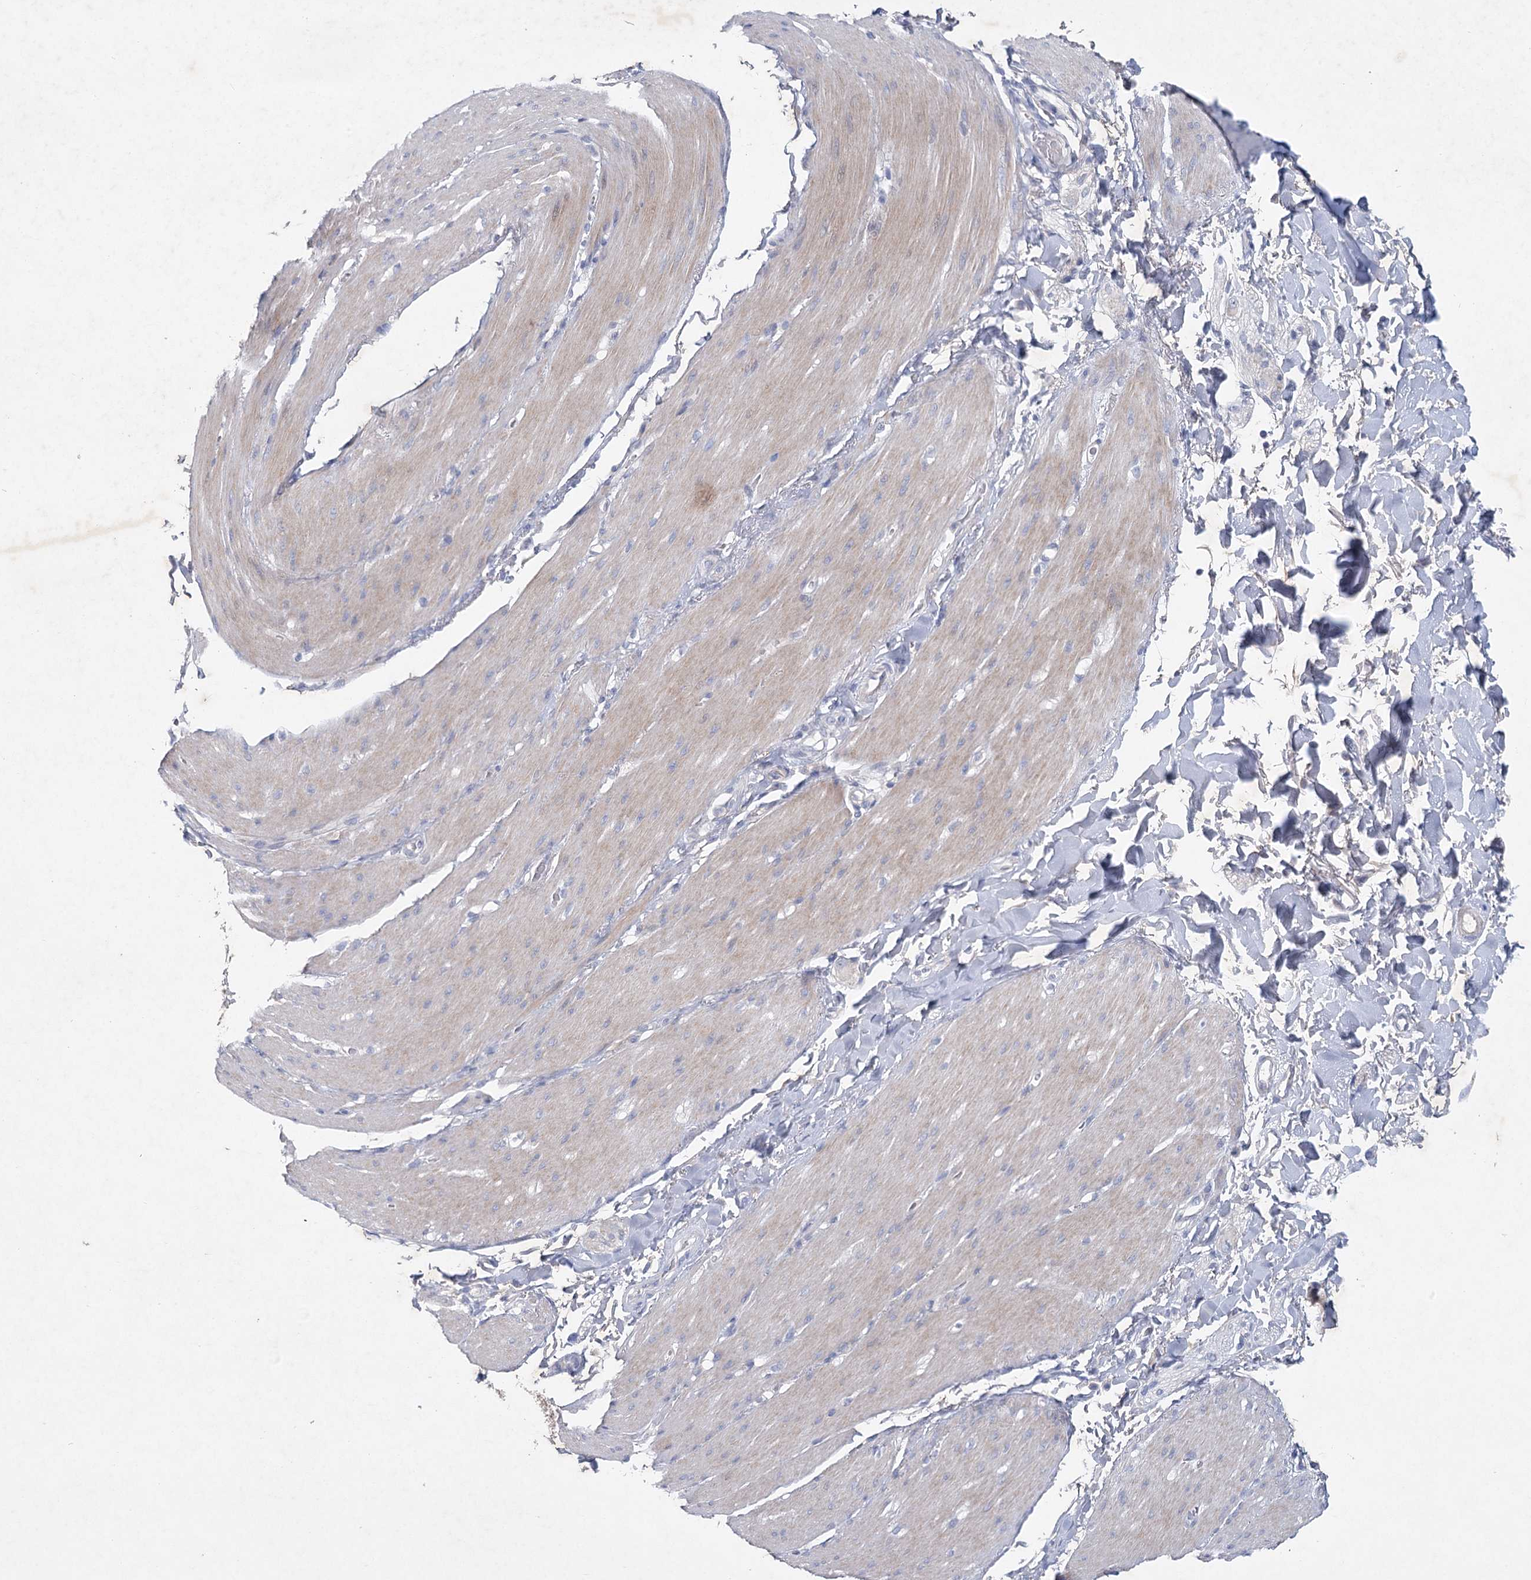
{"staining": {"intensity": "negative", "quantity": "none", "location": "none"}, "tissue": "smooth muscle", "cell_type": "Smooth muscle cells", "image_type": "normal", "snomed": [{"axis": "morphology", "description": "Normal tissue, NOS"}, {"axis": "topography", "description": "Smooth muscle"}, {"axis": "topography", "description": "Small intestine"}], "caption": "IHC micrograph of normal human smooth muscle stained for a protein (brown), which demonstrates no staining in smooth muscle cells. (Stains: DAB (3,3'-diaminobenzidine) immunohistochemistry with hematoxylin counter stain, Microscopy: brightfield microscopy at high magnification).", "gene": "MAP3K13", "patient": {"sex": "female", "age": 84}}